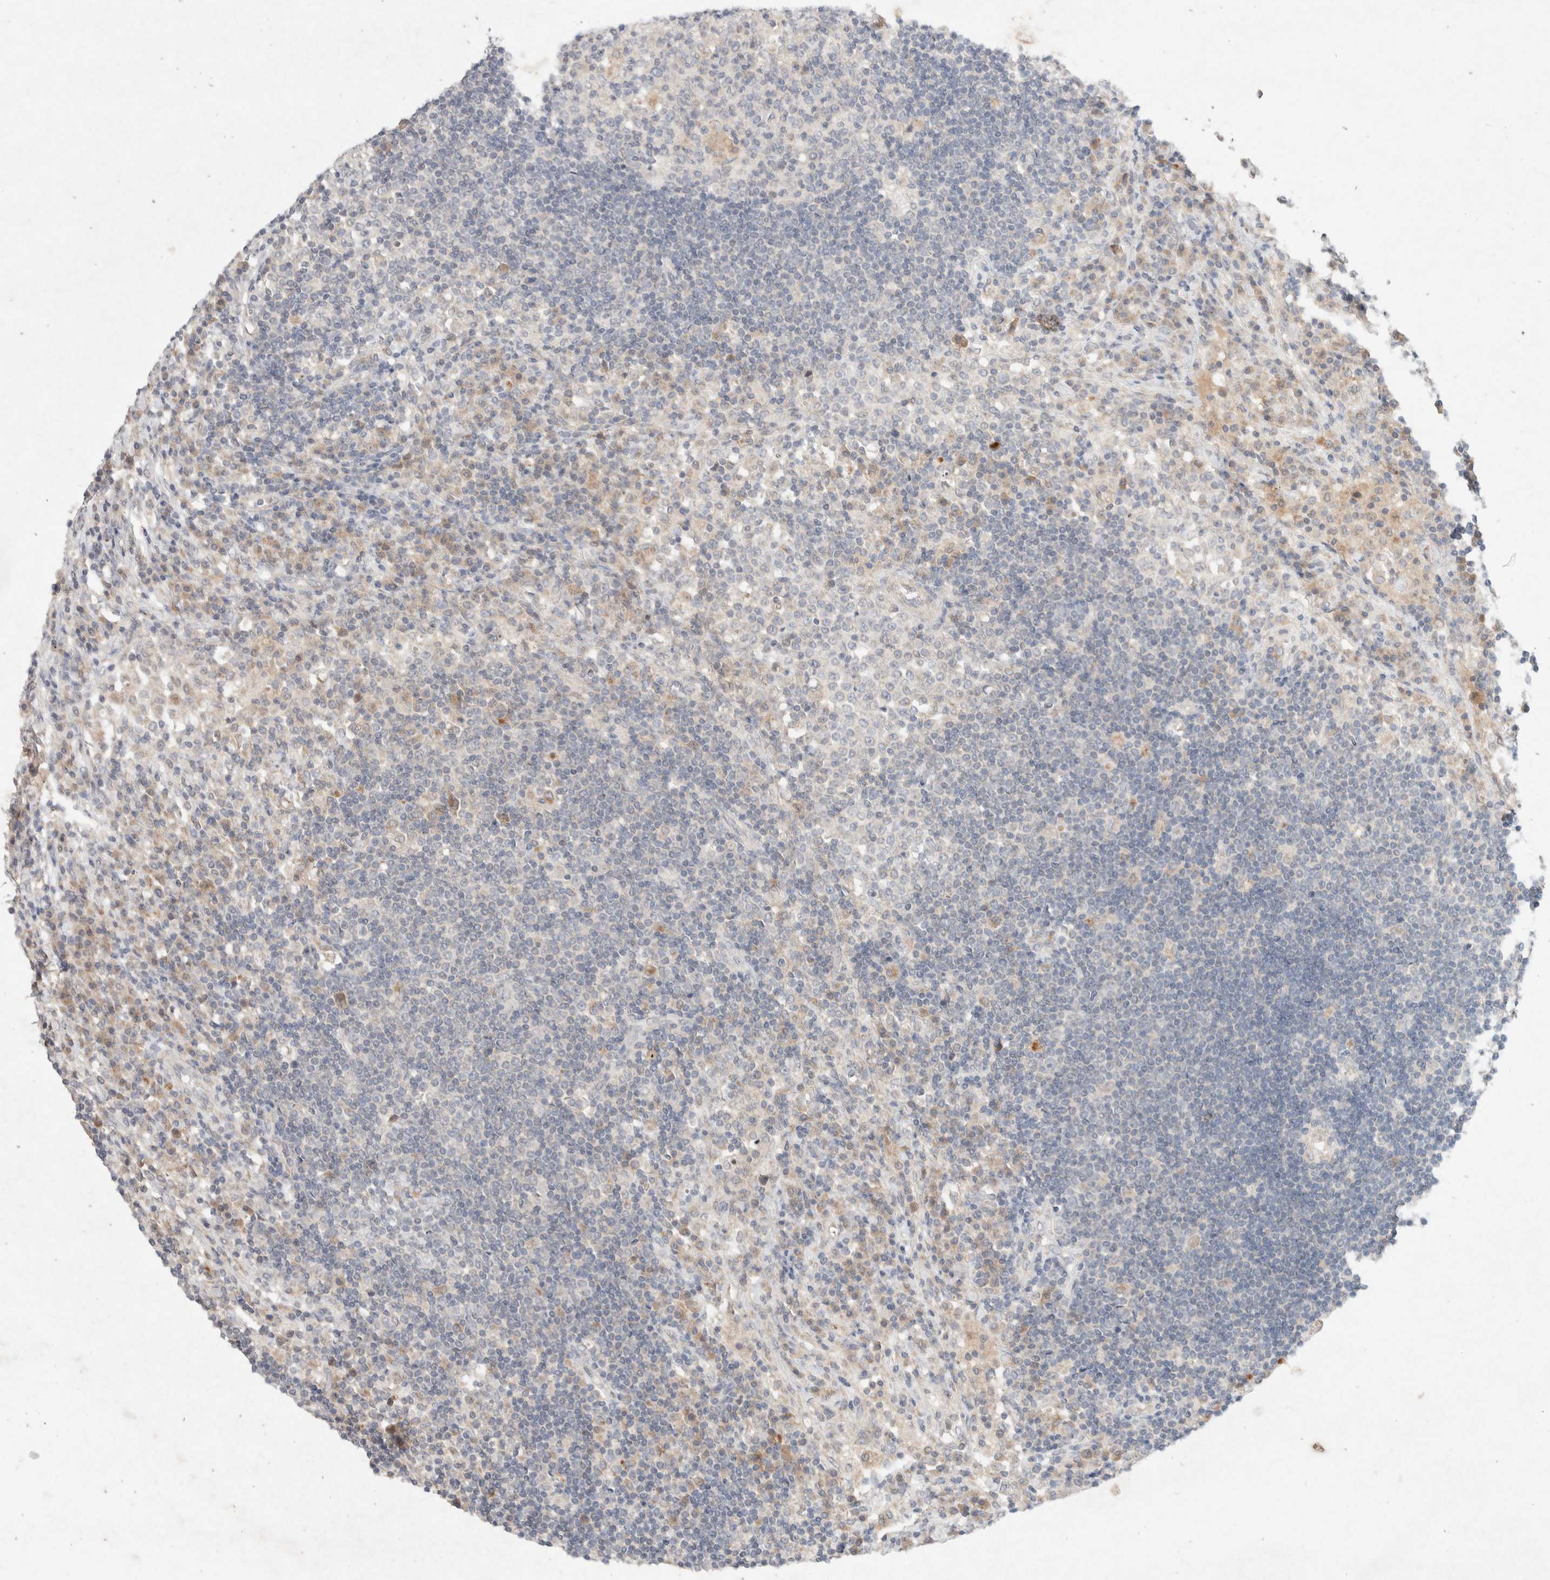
{"staining": {"intensity": "negative", "quantity": "none", "location": "none"}, "tissue": "lymph node", "cell_type": "Germinal center cells", "image_type": "normal", "snomed": [{"axis": "morphology", "description": "Normal tissue, NOS"}, {"axis": "topography", "description": "Lymph node"}], "caption": "Protein analysis of benign lymph node displays no significant positivity in germinal center cells. The staining is performed using DAB brown chromogen with nuclei counter-stained in using hematoxylin.", "gene": "GNAI1", "patient": {"sex": "female", "age": 53}}